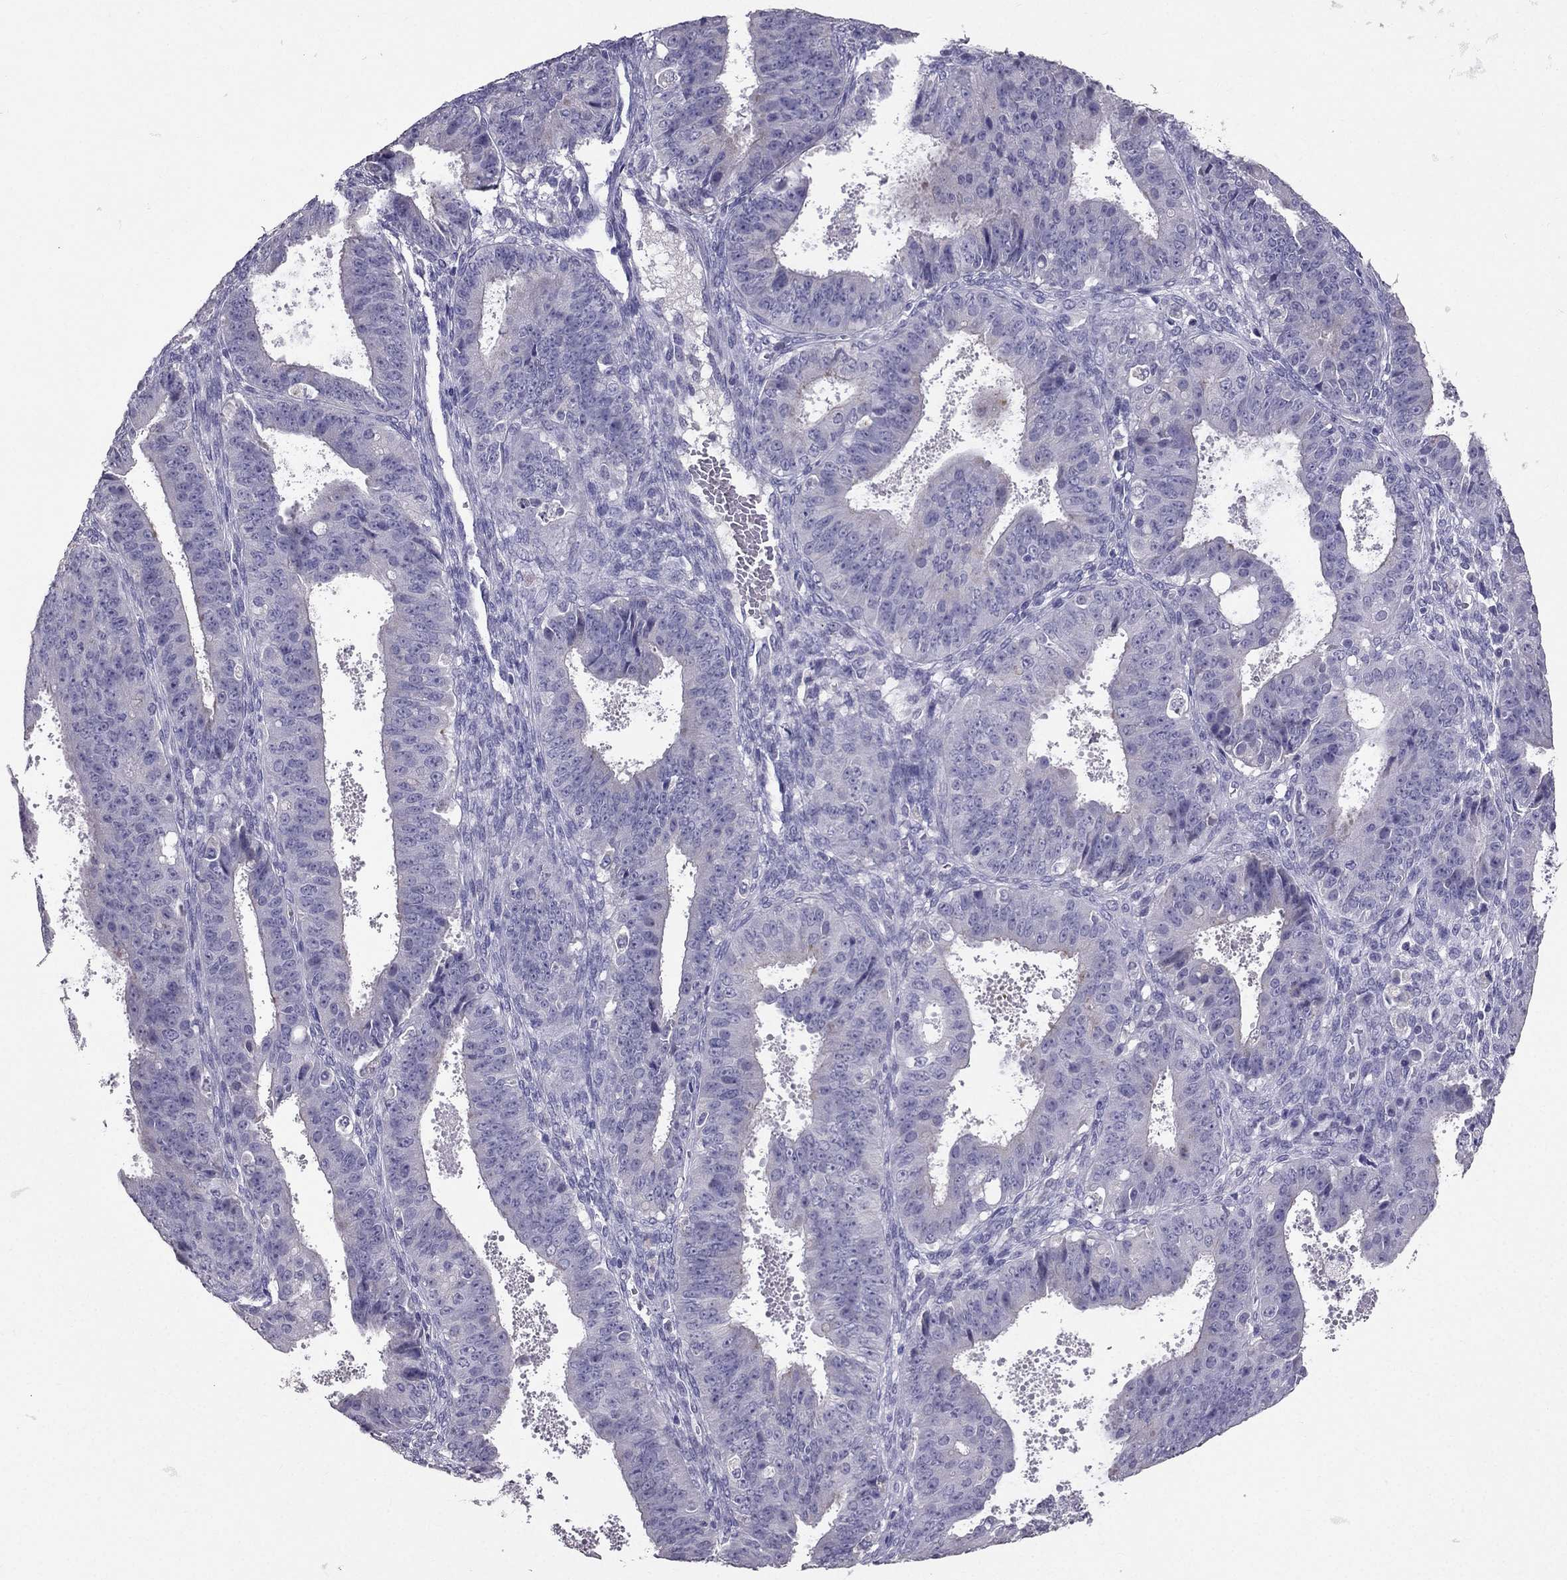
{"staining": {"intensity": "negative", "quantity": "none", "location": "none"}, "tissue": "ovarian cancer", "cell_type": "Tumor cells", "image_type": "cancer", "snomed": [{"axis": "morphology", "description": "Carcinoma, endometroid"}, {"axis": "topography", "description": "Ovary"}], "caption": "DAB (3,3'-diaminobenzidine) immunohistochemical staining of endometroid carcinoma (ovarian) reveals no significant expression in tumor cells.", "gene": "SCG5", "patient": {"sex": "female", "age": 42}}